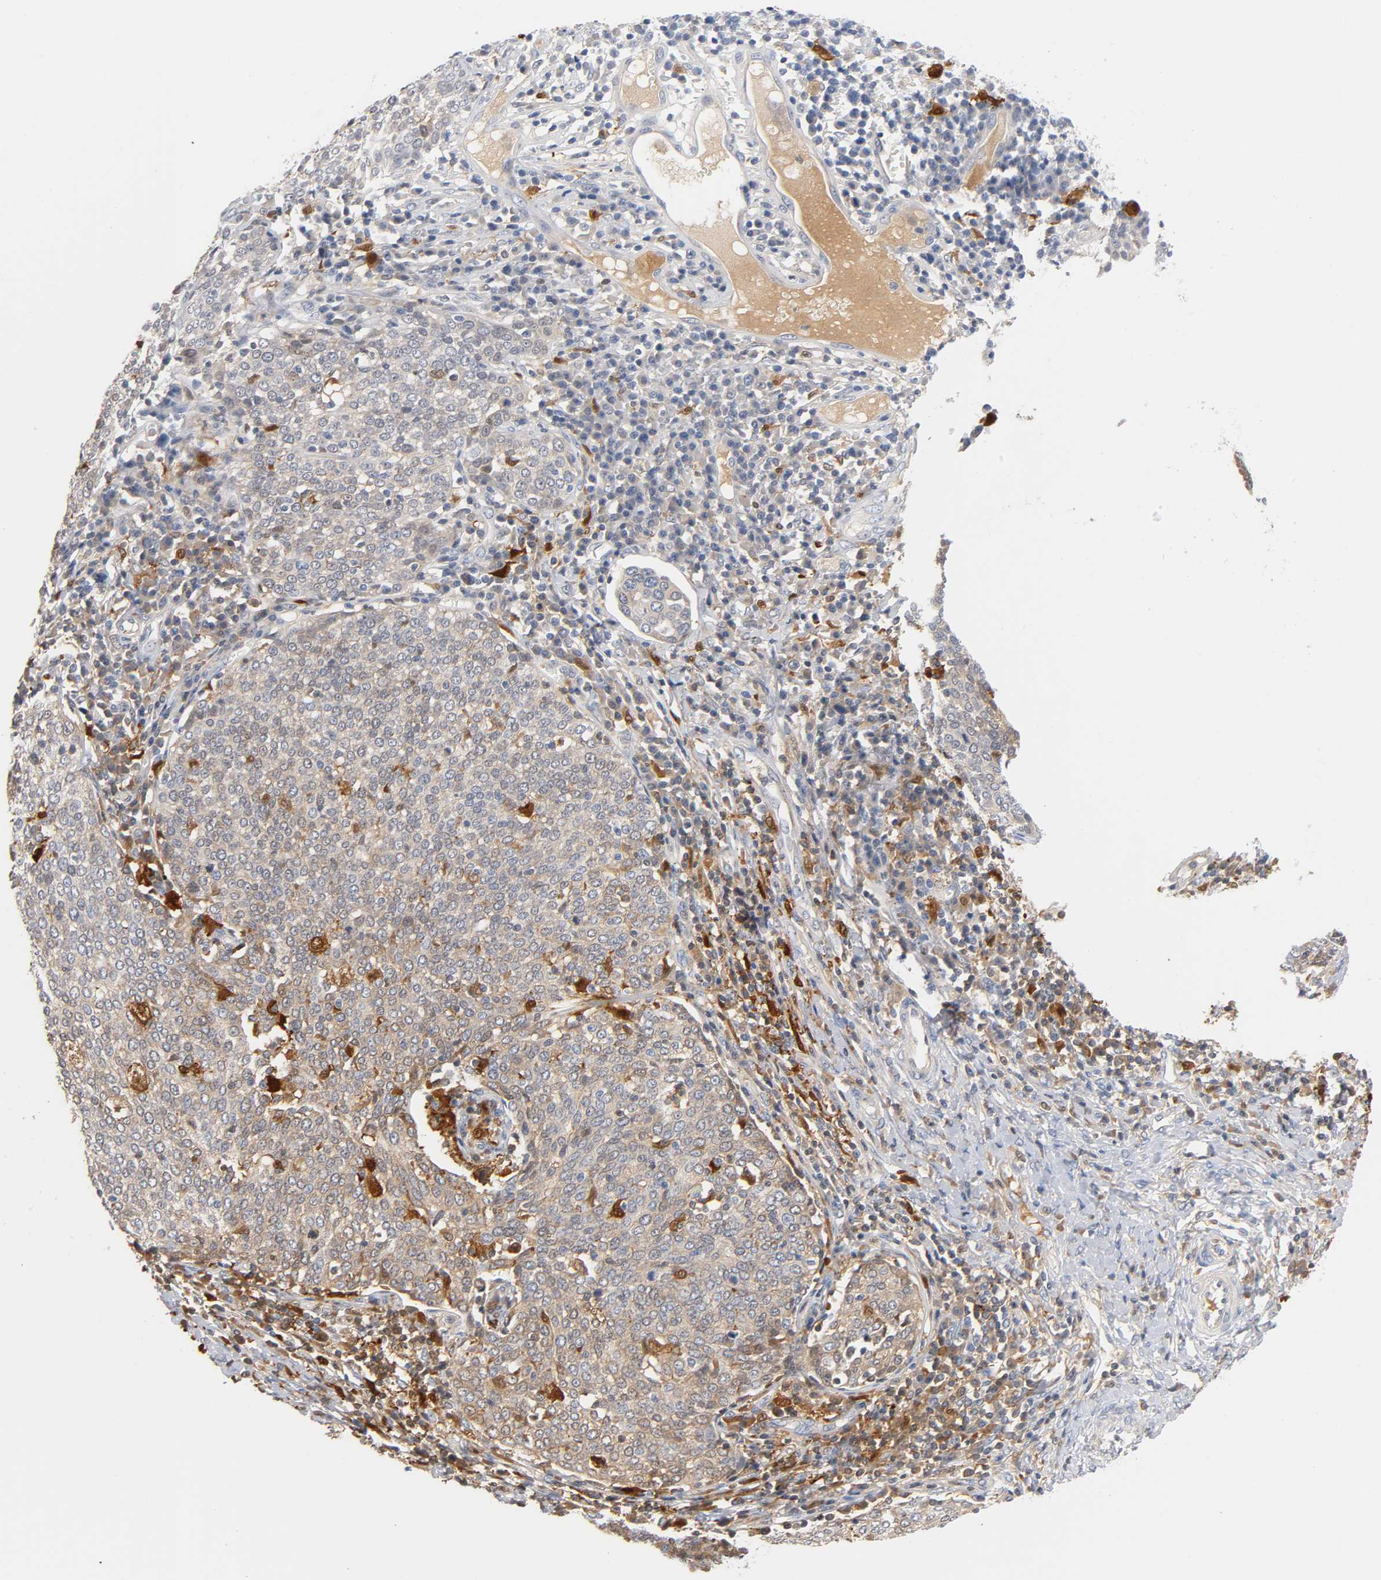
{"staining": {"intensity": "weak", "quantity": "25%-75%", "location": "cytoplasmic/membranous"}, "tissue": "cervical cancer", "cell_type": "Tumor cells", "image_type": "cancer", "snomed": [{"axis": "morphology", "description": "Squamous cell carcinoma, NOS"}, {"axis": "topography", "description": "Cervix"}], "caption": "Cervical cancer (squamous cell carcinoma) stained with a protein marker displays weak staining in tumor cells.", "gene": "IL18", "patient": {"sex": "female", "age": 40}}